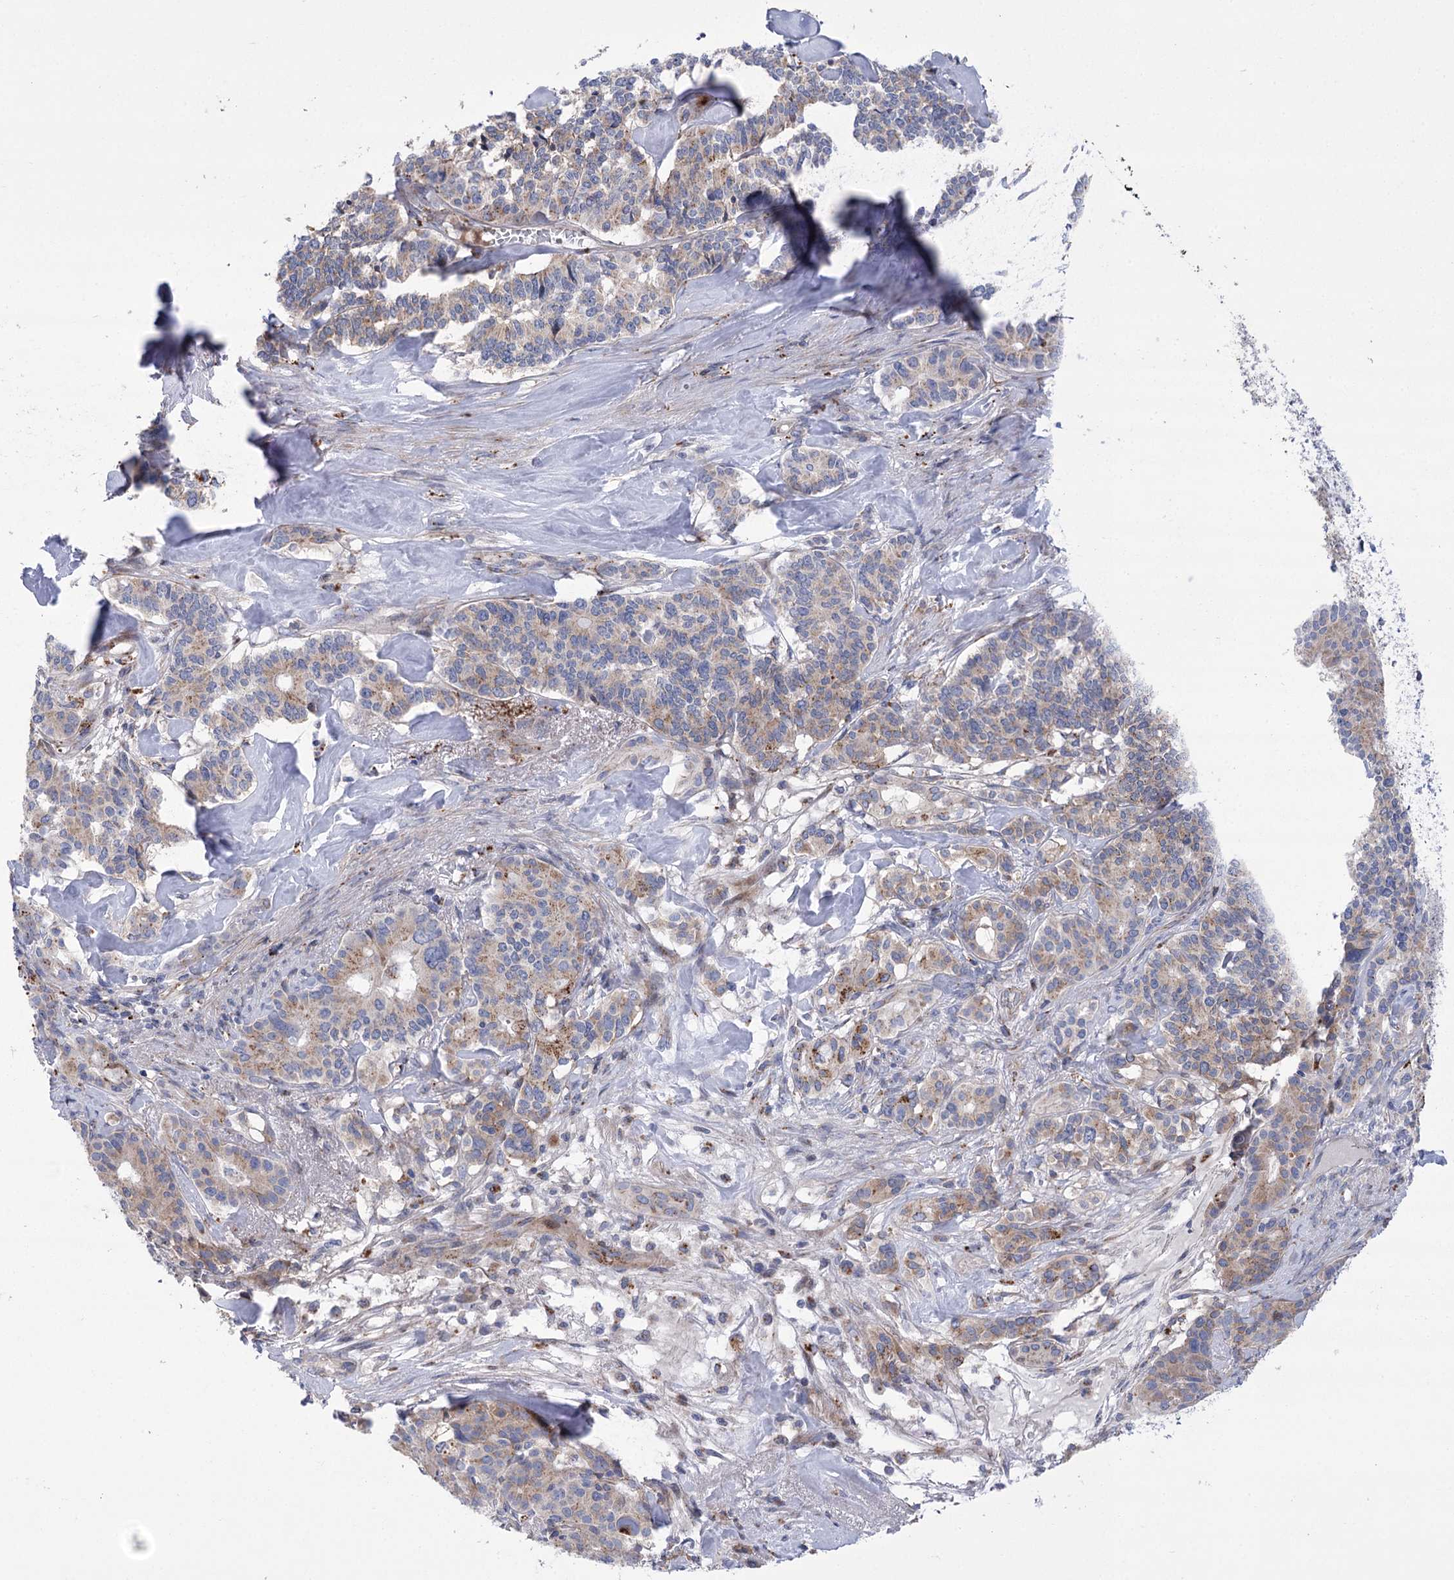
{"staining": {"intensity": "moderate", "quantity": "25%-75%", "location": "cytoplasmic/membranous"}, "tissue": "pancreatic cancer", "cell_type": "Tumor cells", "image_type": "cancer", "snomed": [{"axis": "morphology", "description": "Adenocarcinoma, NOS"}, {"axis": "topography", "description": "Pancreas"}], "caption": "Brown immunohistochemical staining in pancreatic adenocarcinoma shows moderate cytoplasmic/membranous staining in about 25%-75% of tumor cells.", "gene": "NME7", "patient": {"sex": "female", "age": 74}}